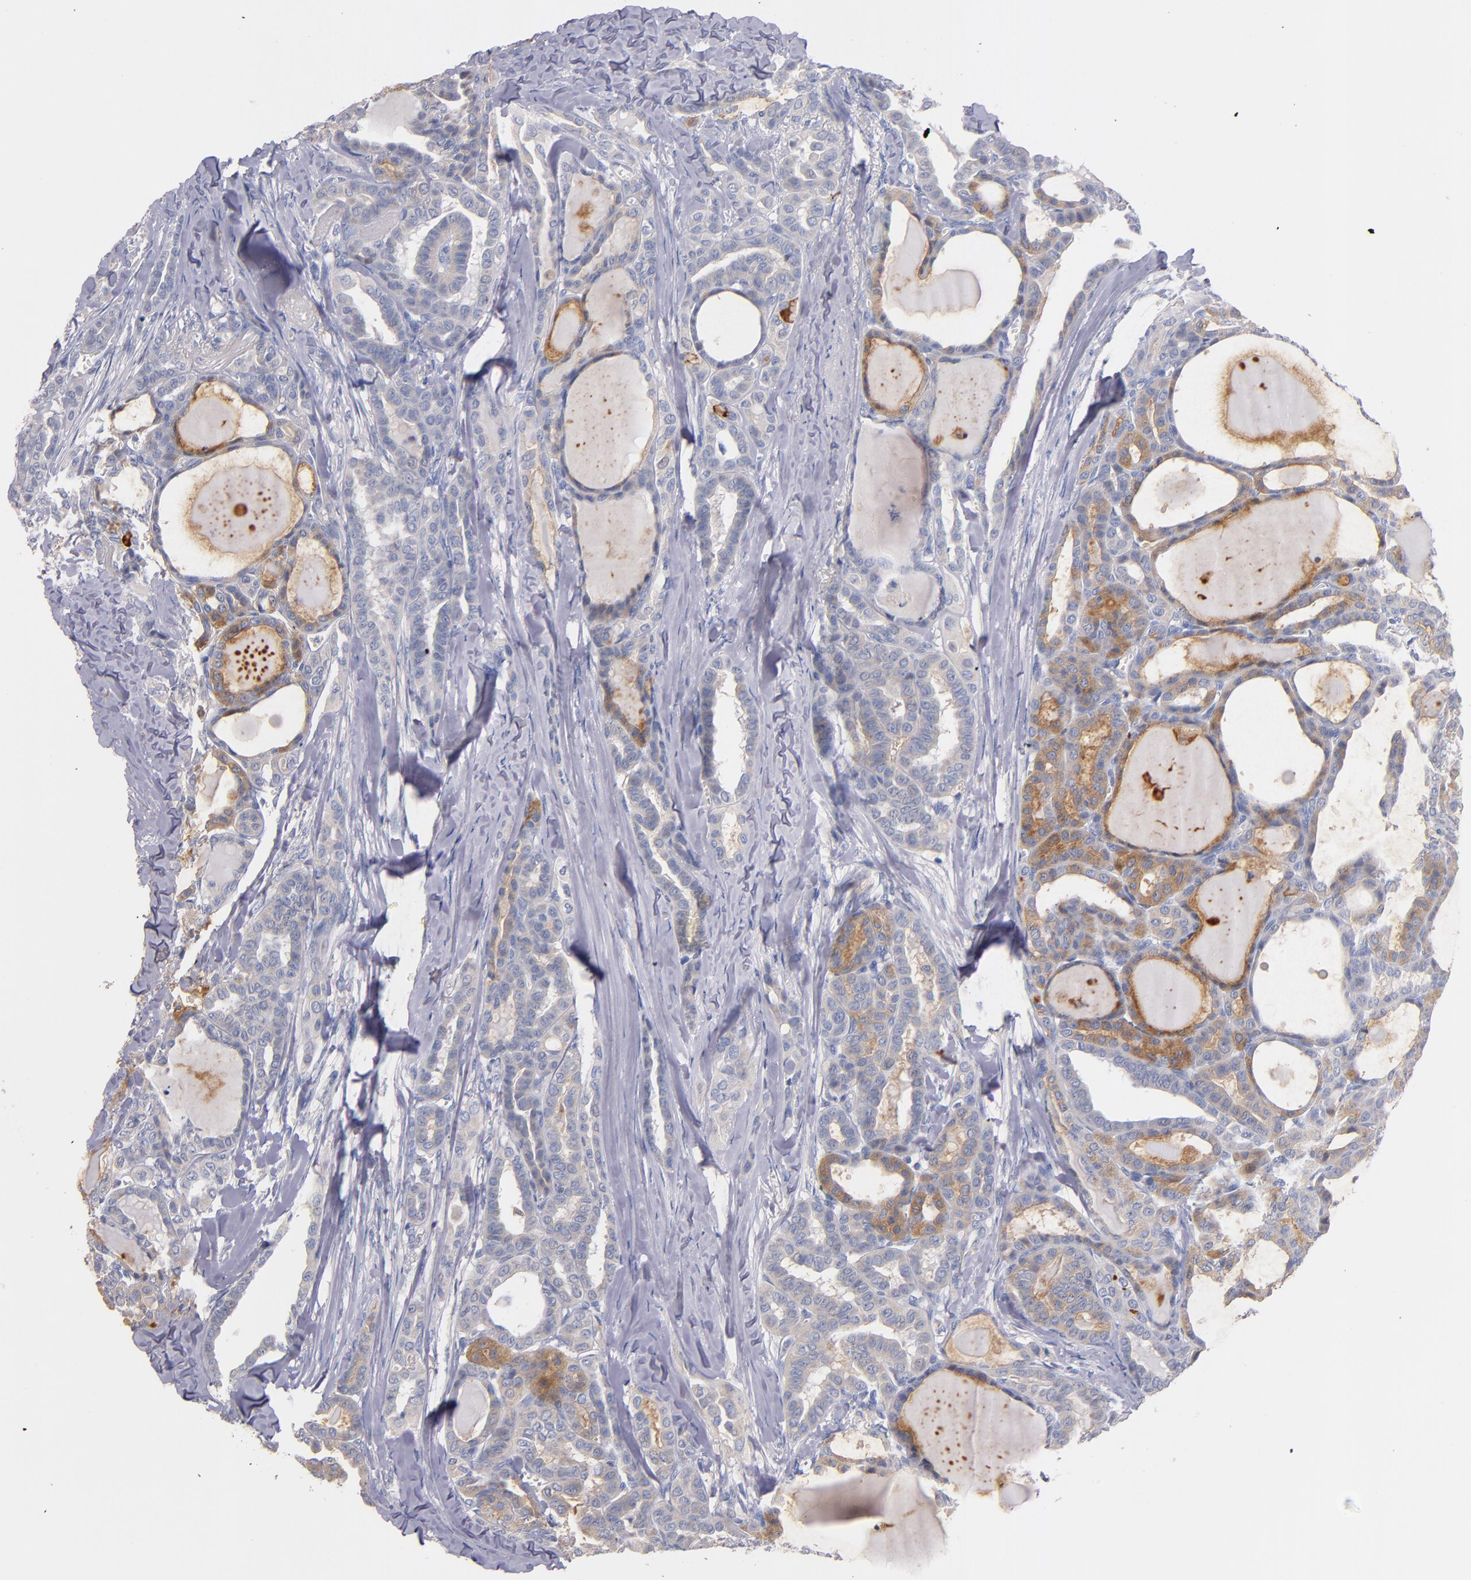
{"staining": {"intensity": "weak", "quantity": "<25%", "location": "cytoplasmic/membranous"}, "tissue": "thyroid cancer", "cell_type": "Tumor cells", "image_type": "cancer", "snomed": [{"axis": "morphology", "description": "Carcinoma, NOS"}, {"axis": "topography", "description": "Thyroid gland"}], "caption": "Human thyroid cancer (carcinoma) stained for a protein using immunohistochemistry reveals no expression in tumor cells.", "gene": "CNTNAP2", "patient": {"sex": "female", "age": 91}}